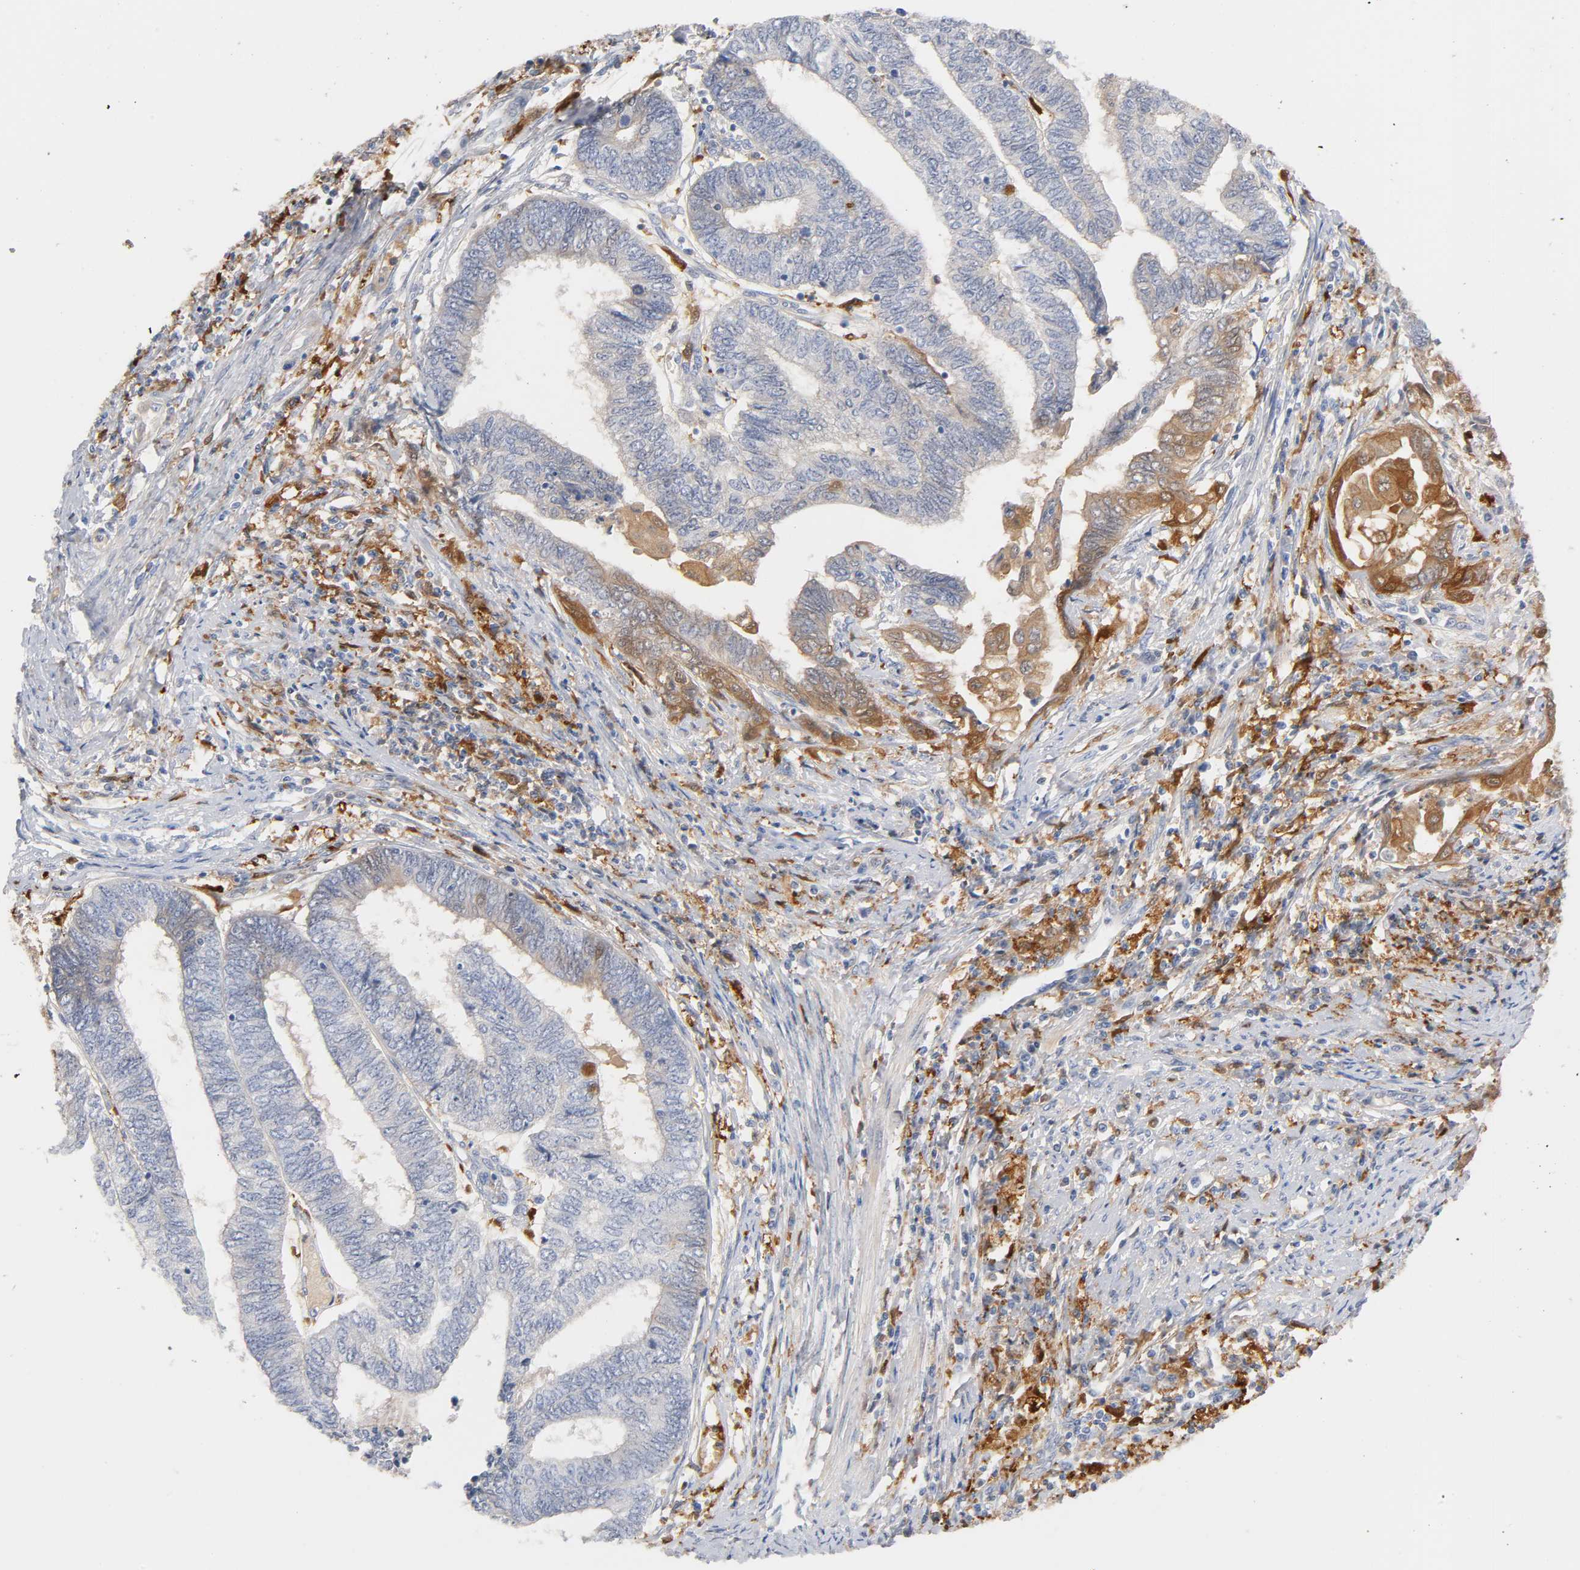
{"staining": {"intensity": "moderate", "quantity": "<25%", "location": "cytoplasmic/membranous"}, "tissue": "endometrial cancer", "cell_type": "Tumor cells", "image_type": "cancer", "snomed": [{"axis": "morphology", "description": "Adenocarcinoma, NOS"}, {"axis": "topography", "description": "Uterus"}, {"axis": "topography", "description": "Endometrium"}], "caption": "Immunohistochemistry (IHC) (DAB (3,3'-diaminobenzidine)) staining of human endometrial cancer displays moderate cytoplasmic/membranous protein expression in approximately <25% of tumor cells.", "gene": "IL18", "patient": {"sex": "female", "age": 70}}